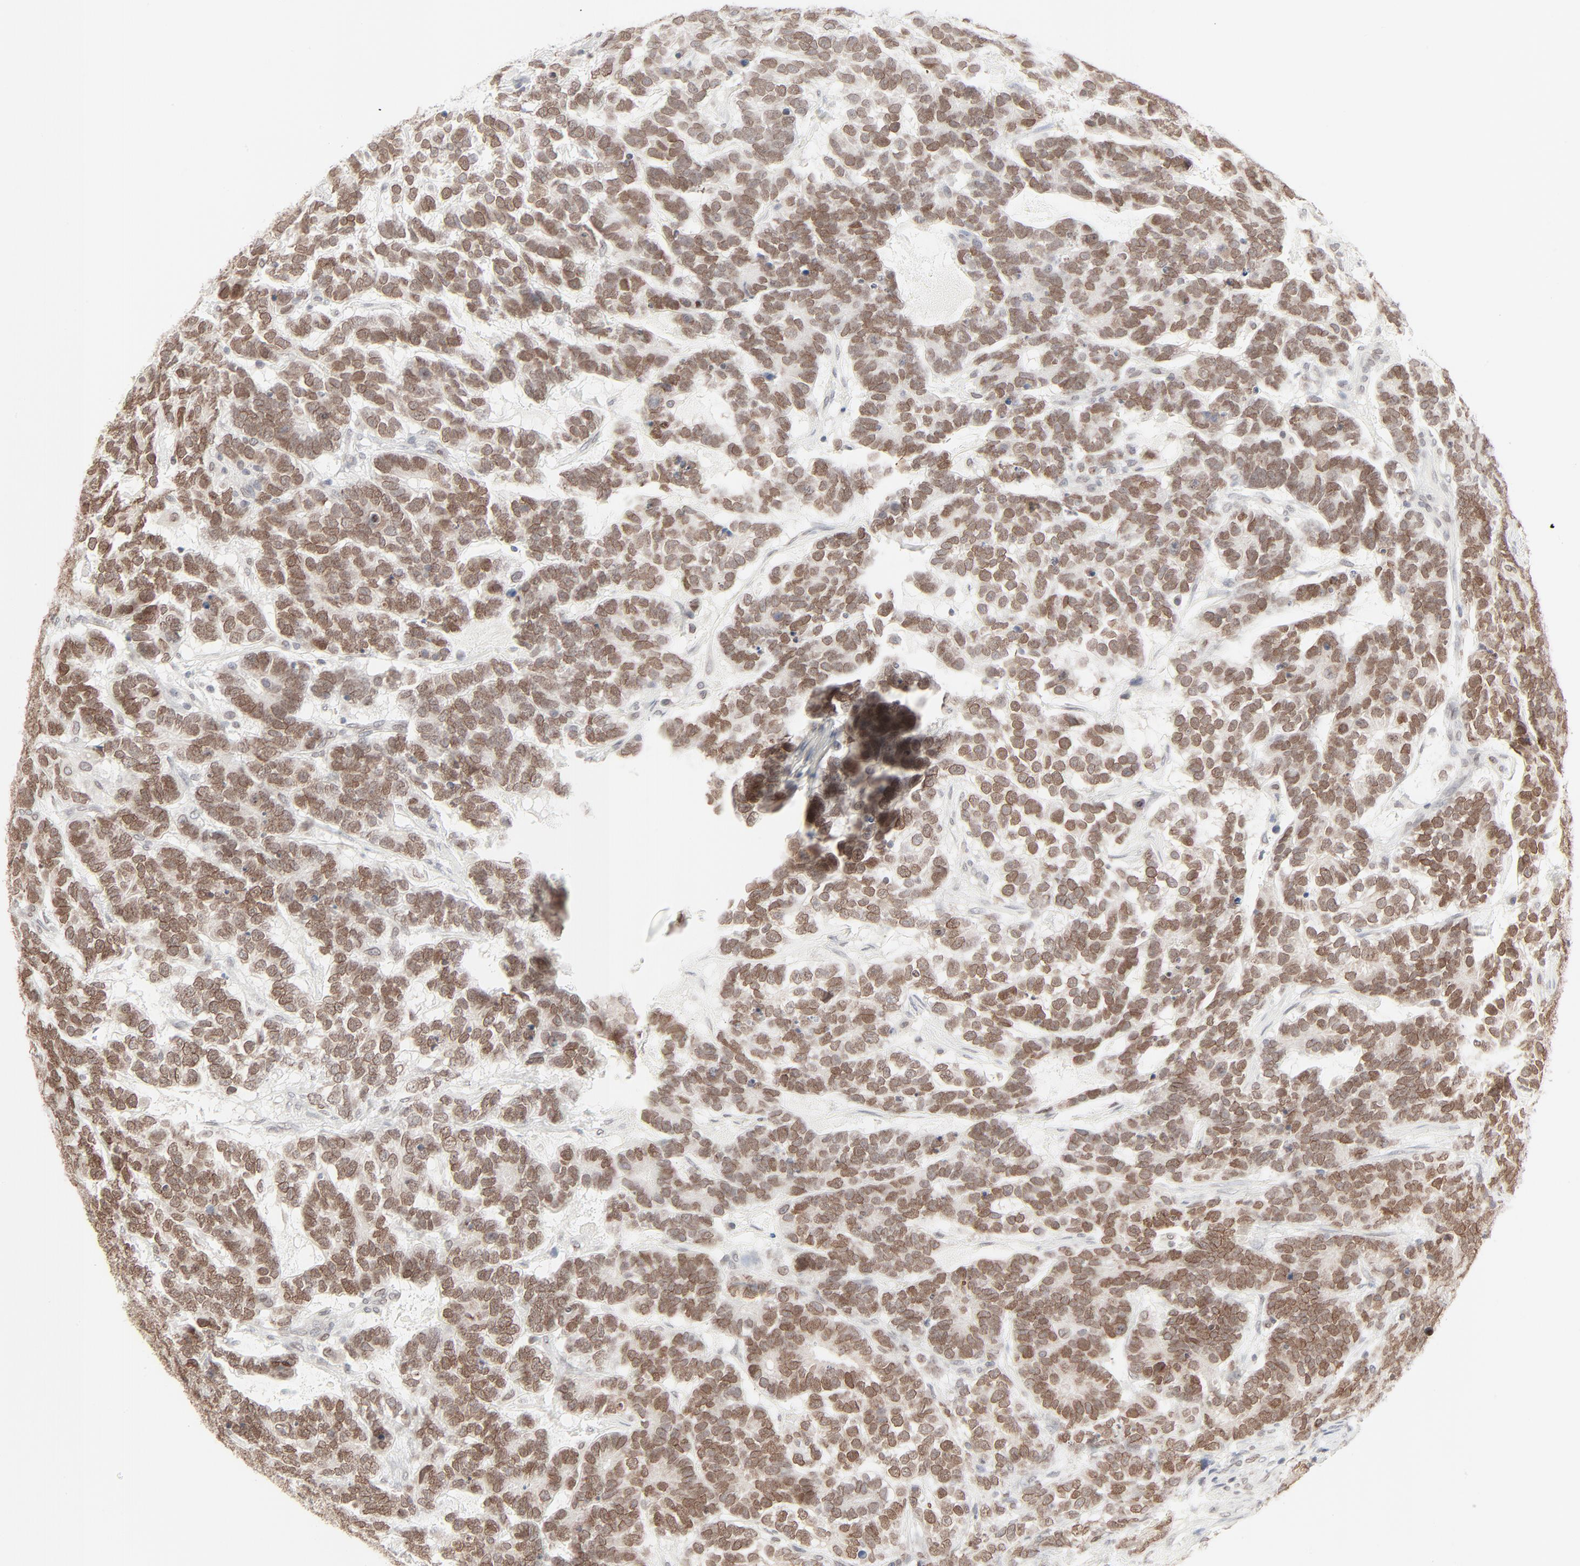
{"staining": {"intensity": "moderate", "quantity": ">75%", "location": "cytoplasmic/membranous,nuclear"}, "tissue": "testis cancer", "cell_type": "Tumor cells", "image_type": "cancer", "snomed": [{"axis": "morphology", "description": "Carcinoma, Embryonal, NOS"}, {"axis": "topography", "description": "Testis"}], "caption": "Protein expression analysis of human testis embryonal carcinoma reveals moderate cytoplasmic/membranous and nuclear expression in approximately >75% of tumor cells.", "gene": "MAD1L1", "patient": {"sex": "male", "age": 26}}